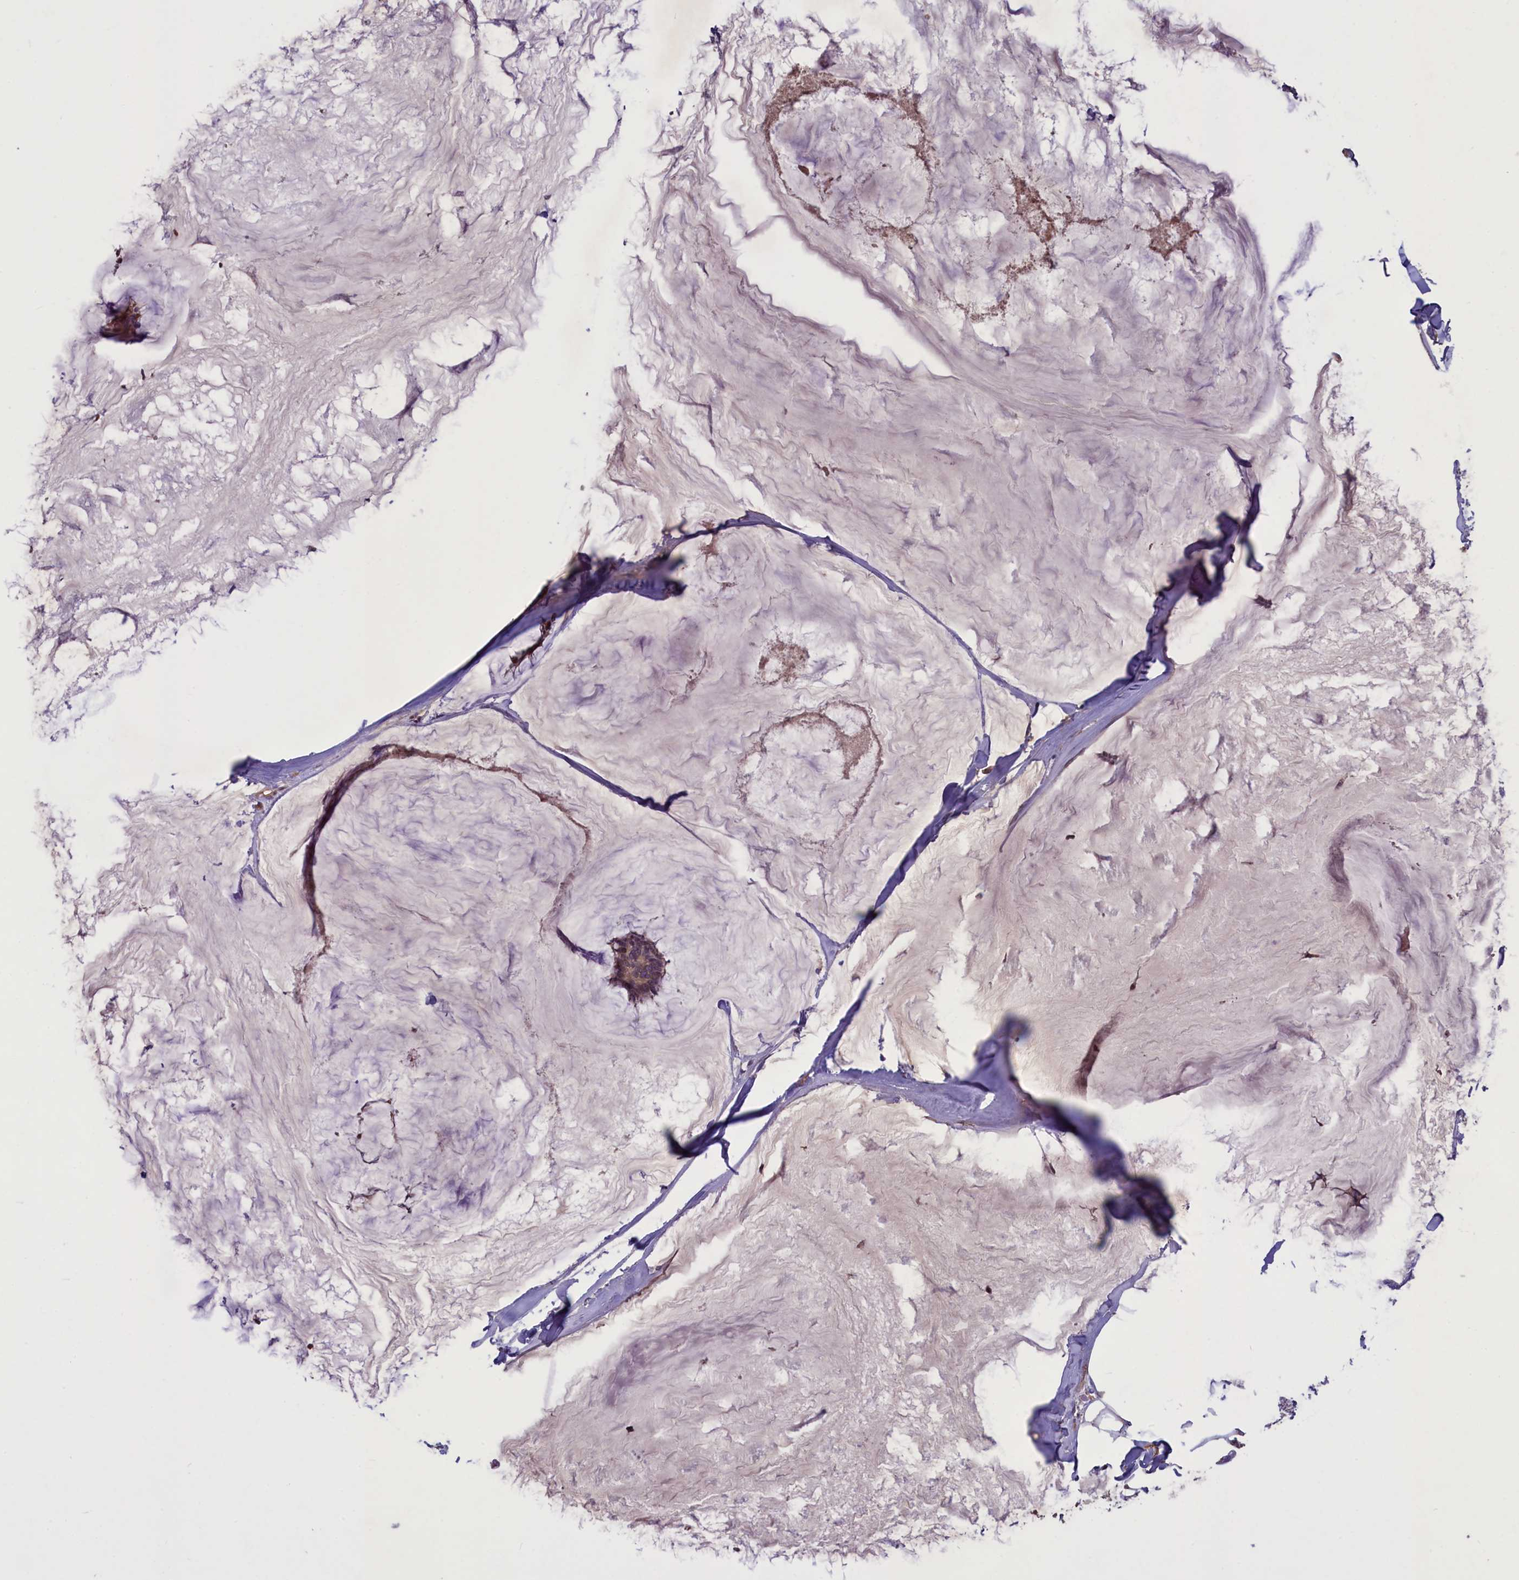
{"staining": {"intensity": "weak", "quantity": ">75%", "location": "cytoplasmic/membranous"}, "tissue": "breast cancer", "cell_type": "Tumor cells", "image_type": "cancer", "snomed": [{"axis": "morphology", "description": "Duct carcinoma"}, {"axis": "topography", "description": "Breast"}], "caption": "A high-resolution photomicrograph shows immunohistochemistry (IHC) staining of breast invasive ductal carcinoma, which demonstrates weak cytoplasmic/membranous positivity in approximately >75% of tumor cells.", "gene": "CCDC125", "patient": {"sex": "female", "age": 93}}